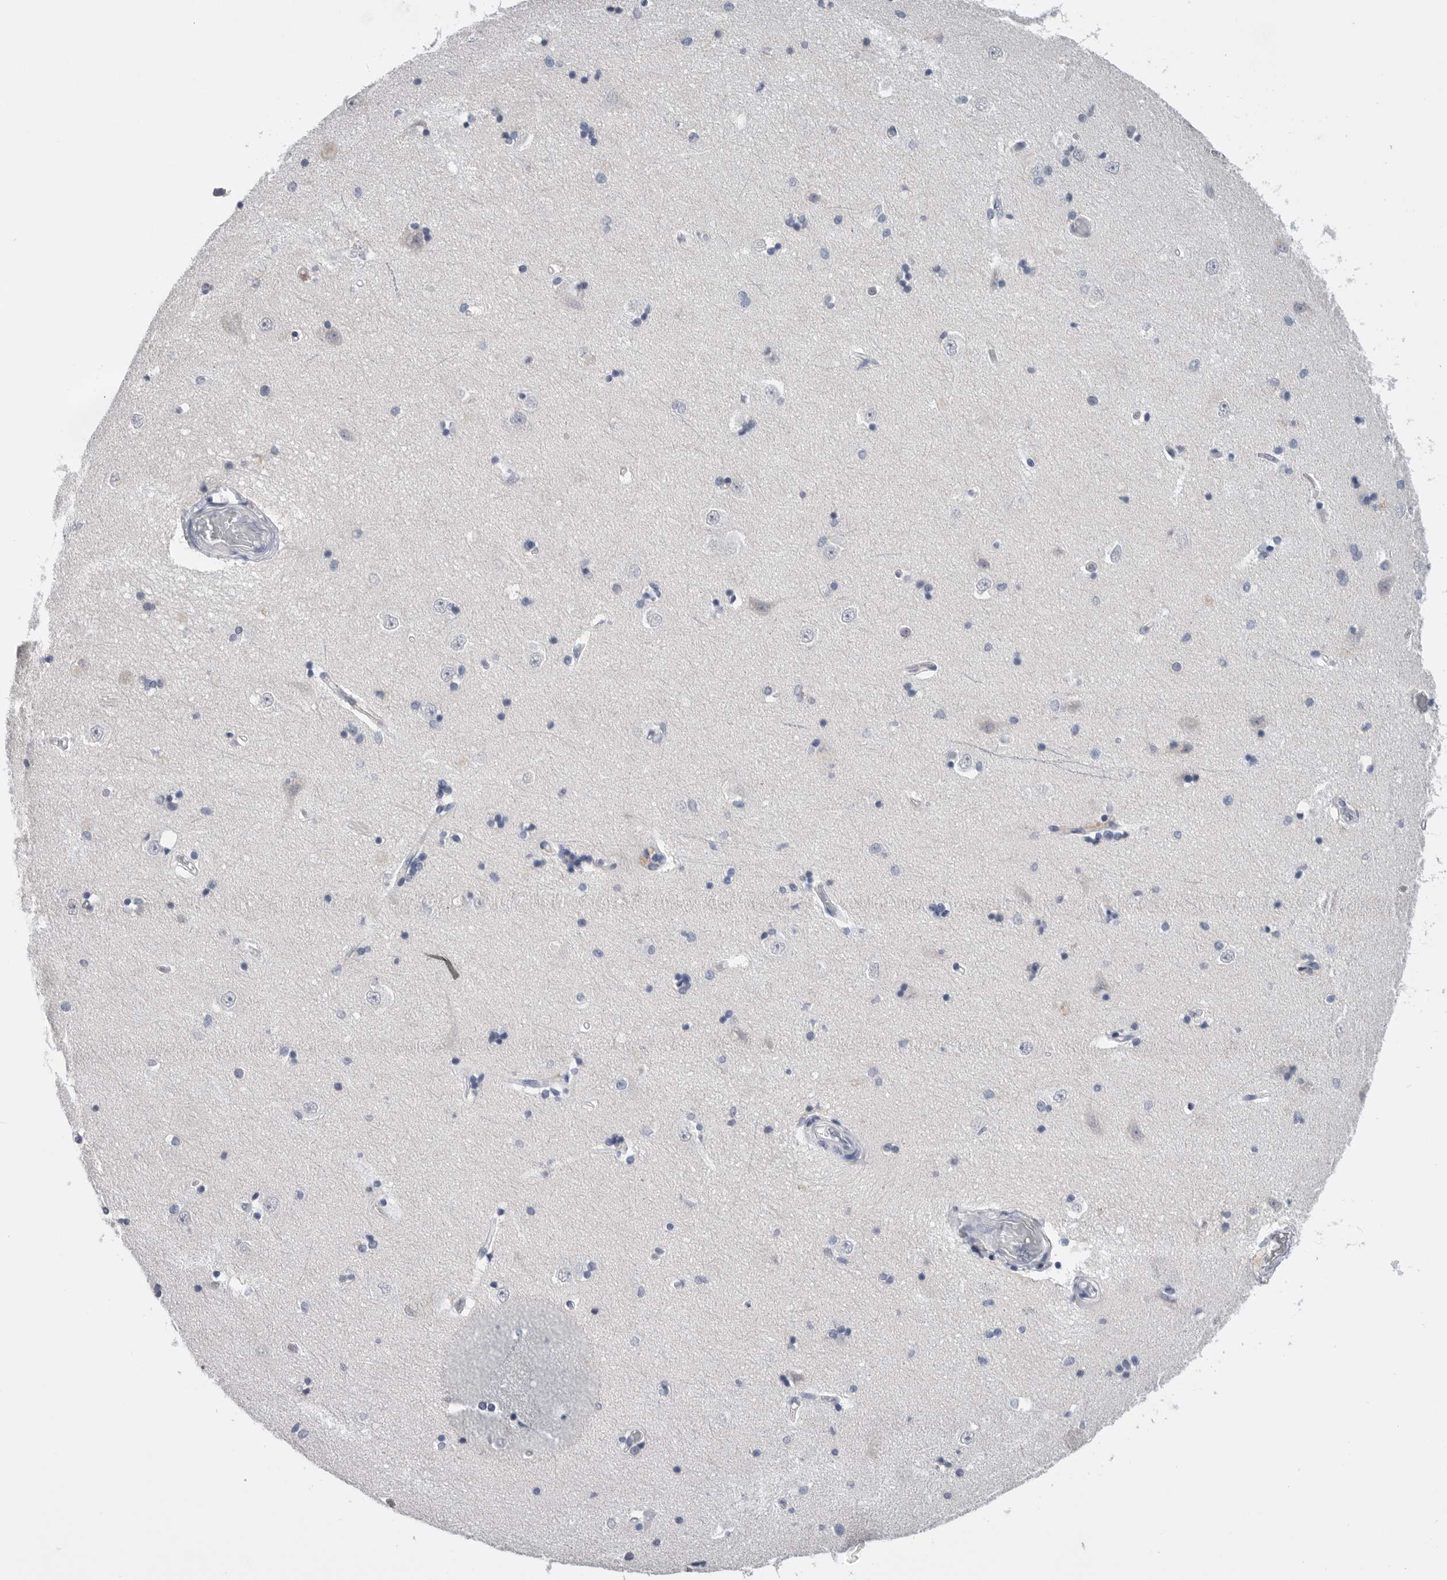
{"staining": {"intensity": "negative", "quantity": "none", "location": "none"}, "tissue": "hippocampus", "cell_type": "Glial cells", "image_type": "normal", "snomed": [{"axis": "morphology", "description": "Normal tissue, NOS"}, {"axis": "topography", "description": "Hippocampus"}], "caption": "A micrograph of hippocampus stained for a protein demonstrates no brown staining in glial cells. Nuclei are stained in blue.", "gene": "FABP6", "patient": {"sex": "male", "age": 45}}